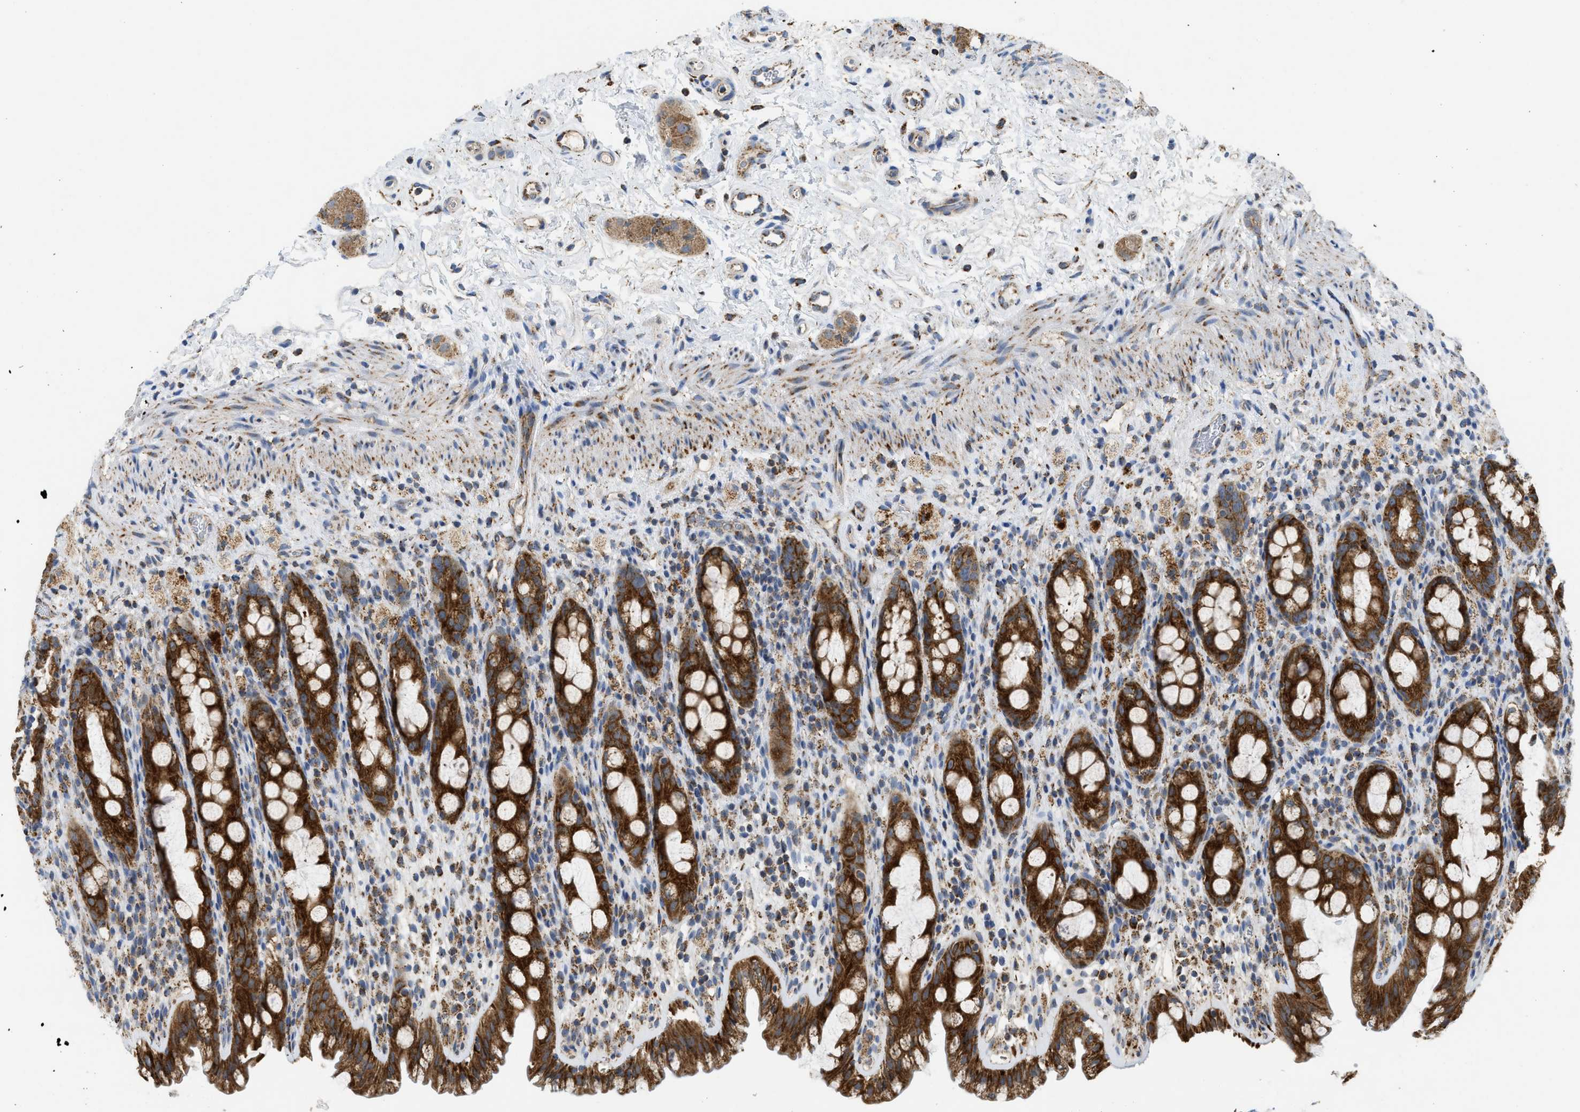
{"staining": {"intensity": "strong", "quantity": ">75%", "location": "cytoplasmic/membranous"}, "tissue": "rectum", "cell_type": "Glandular cells", "image_type": "normal", "snomed": [{"axis": "morphology", "description": "Normal tissue, NOS"}, {"axis": "topography", "description": "Rectum"}], "caption": "A brown stain labels strong cytoplasmic/membranous expression of a protein in glandular cells of unremarkable human rectum.", "gene": "GATD3", "patient": {"sex": "male", "age": 44}}